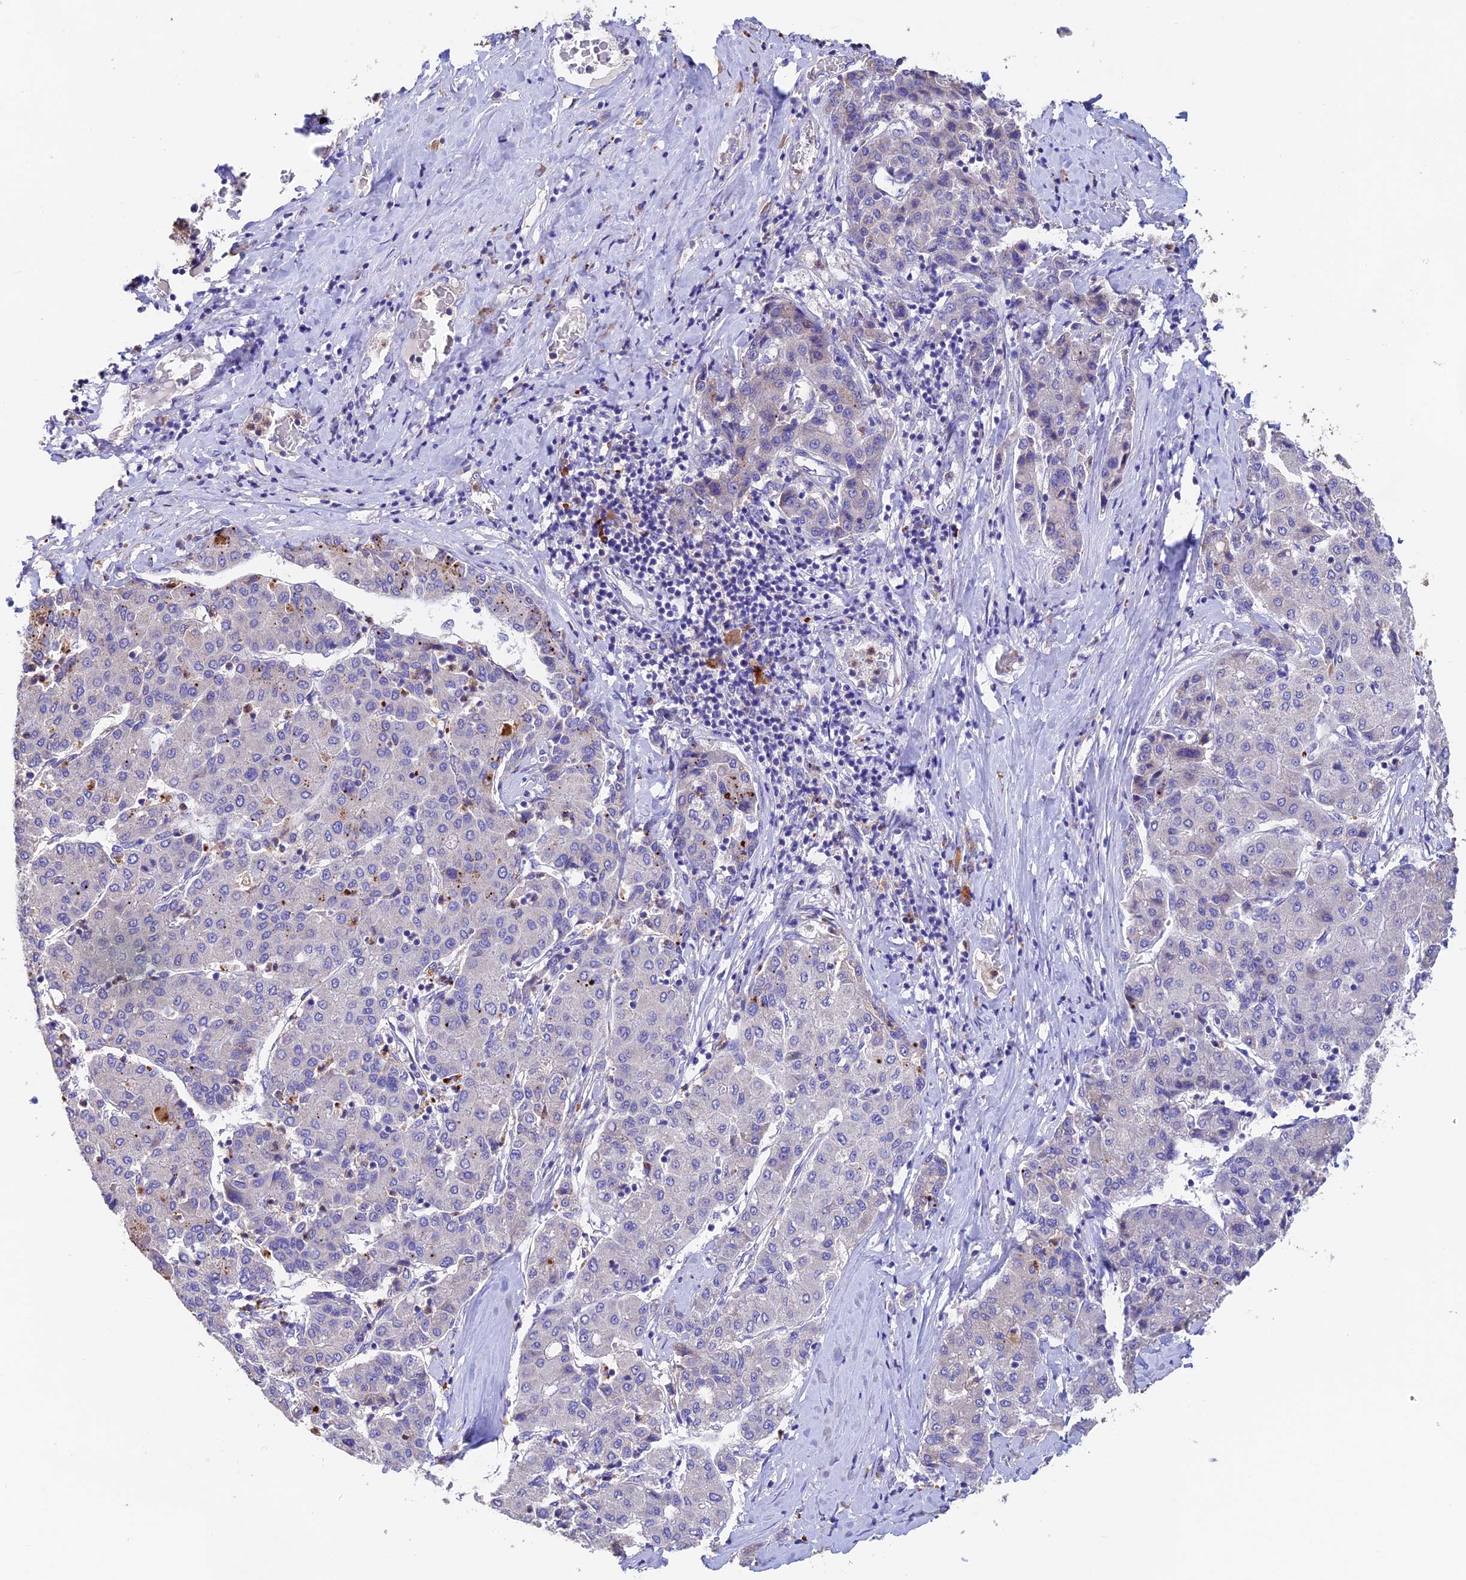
{"staining": {"intensity": "negative", "quantity": "none", "location": "none"}, "tissue": "liver cancer", "cell_type": "Tumor cells", "image_type": "cancer", "snomed": [{"axis": "morphology", "description": "Carcinoma, Hepatocellular, NOS"}, {"axis": "topography", "description": "Liver"}], "caption": "High power microscopy photomicrograph of an IHC photomicrograph of liver hepatocellular carcinoma, revealing no significant positivity in tumor cells.", "gene": "EMC3", "patient": {"sex": "male", "age": 65}}